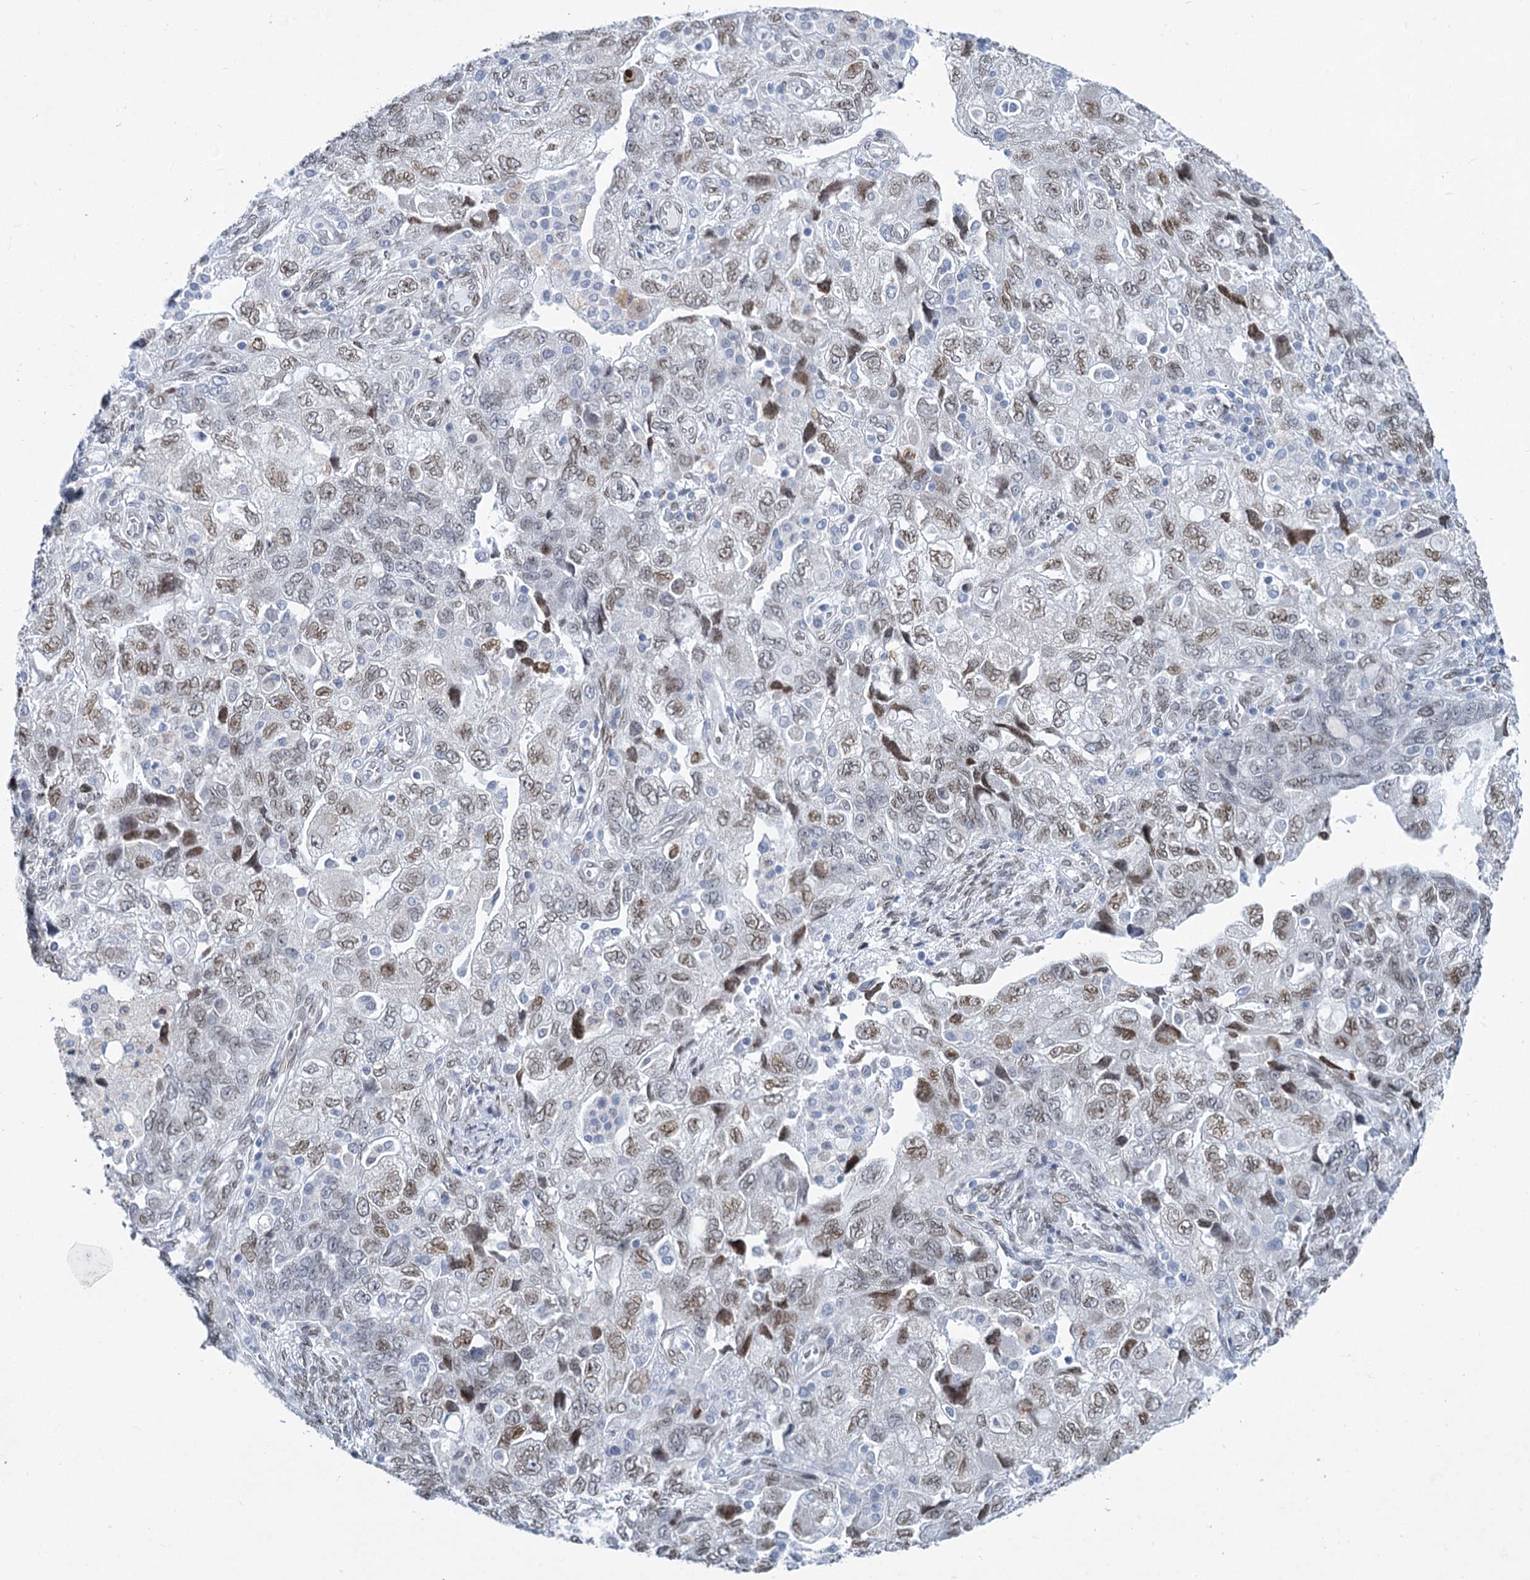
{"staining": {"intensity": "weak", "quantity": ">75%", "location": "cytoplasmic/membranous,nuclear"}, "tissue": "ovarian cancer", "cell_type": "Tumor cells", "image_type": "cancer", "snomed": [{"axis": "morphology", "description": "Carcinoma, NOS"}, {"axis": "morphology", "description": "Cystadenocarcinoma, serous, NOS"}, {"axis": "topography", "description": "Ovary"}], "caption": "Carcinoma (ovarian) tissue demonstrates weak cytoplasmic/membranous and nuclear positivity in approximately >75% of tumor cells", "gene": "PRSS35", "patient": {"sex": "female", "age": 69}}